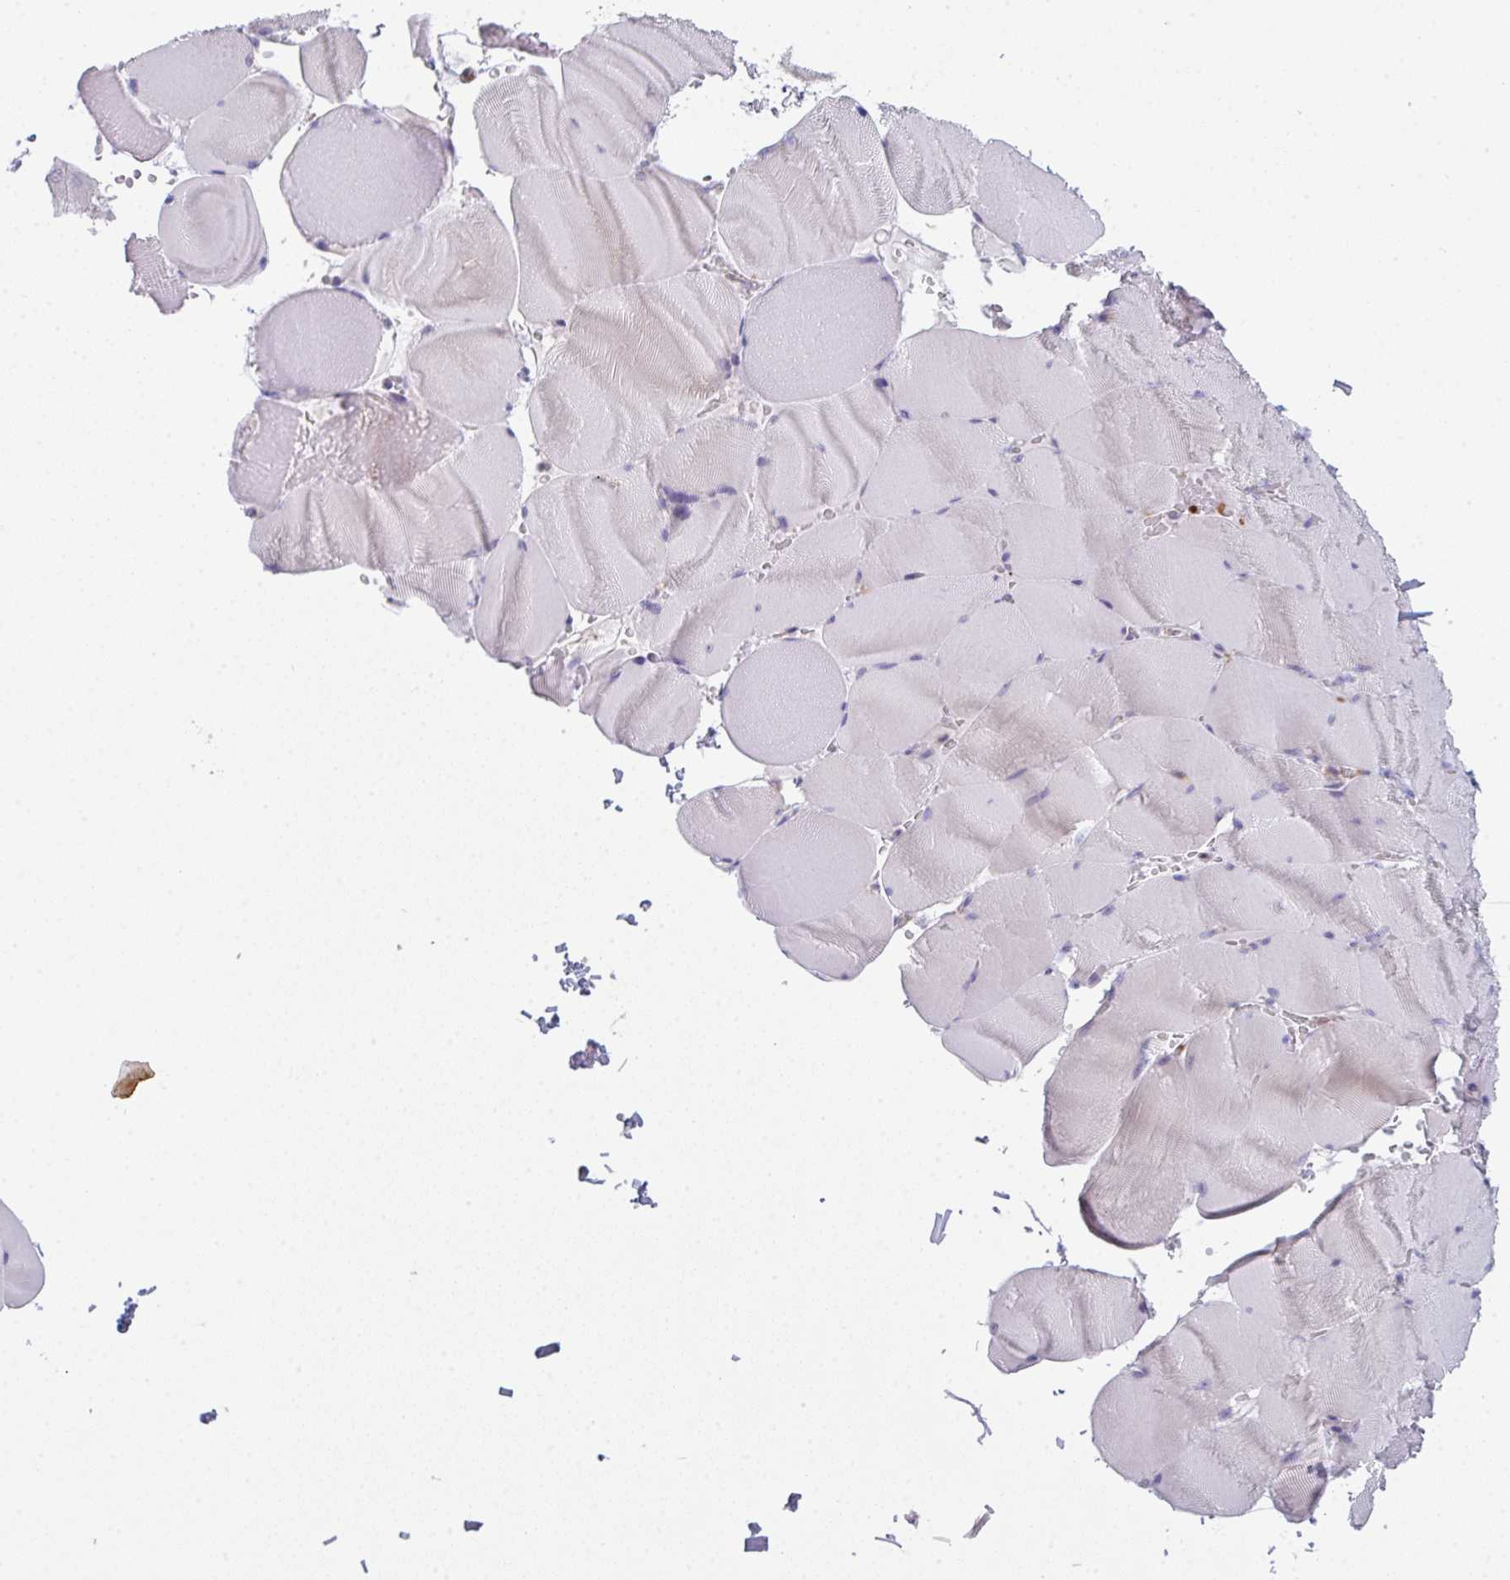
{"staining": {"intensity": "negative", "quantity": "none", "location": "none"}, "tissue": "skeletal muscle", "cell_type": "Myocytes", "image_type": "normal", "snomed": [{"axis": "morphology", "description": "Normal tissue, NOS"}, {"axis": "topography", "description": "Skeletal muscle"}, {"axis": "topography", "description": "Head-Neck"}], "caption": "This is an immunohistochemistry (IHC) micrograph of normal skeletal muscle. There is no staining in myocytes.", "gene": "CD80", "patient": {"sex": "male", "age": 66}}